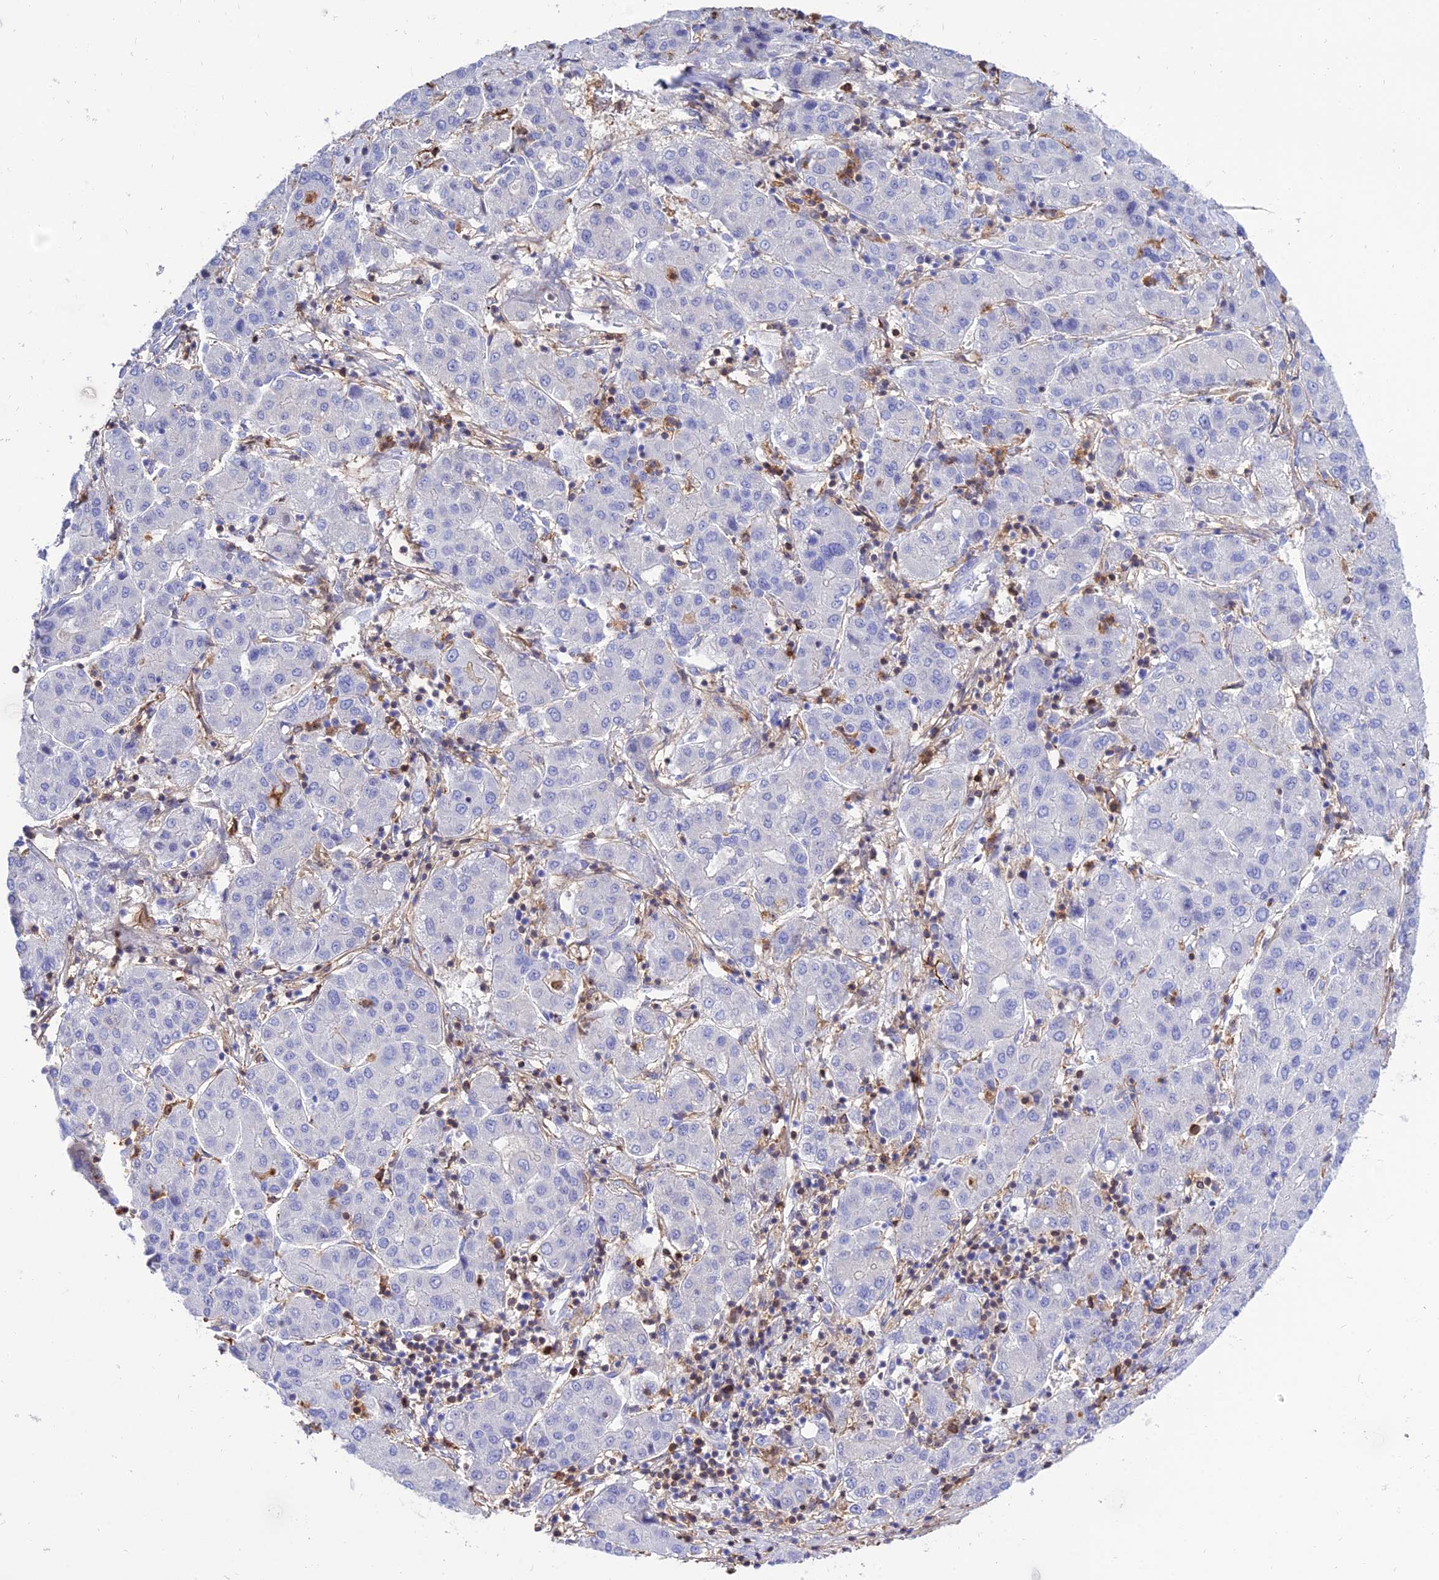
{"staining": {"intensity": "negative", "quantity": "none", "location": "none"}, "tissue": "liver cancer", "cell_type": "Tumor cells", "image_type": "cancer", "snomed": [{"axis": "morphology", "description": "Carcinoma, Hepatocellular, NOS"}, {"axis": "topography", "description": "Liver"}], "caption": "Histopathology image shows no protein positivity in tumor cells of liver hepatocellular carcinoma tissue.", "gene": "SREK1IP1", "patient": {"sex": "male", "age": 65}}